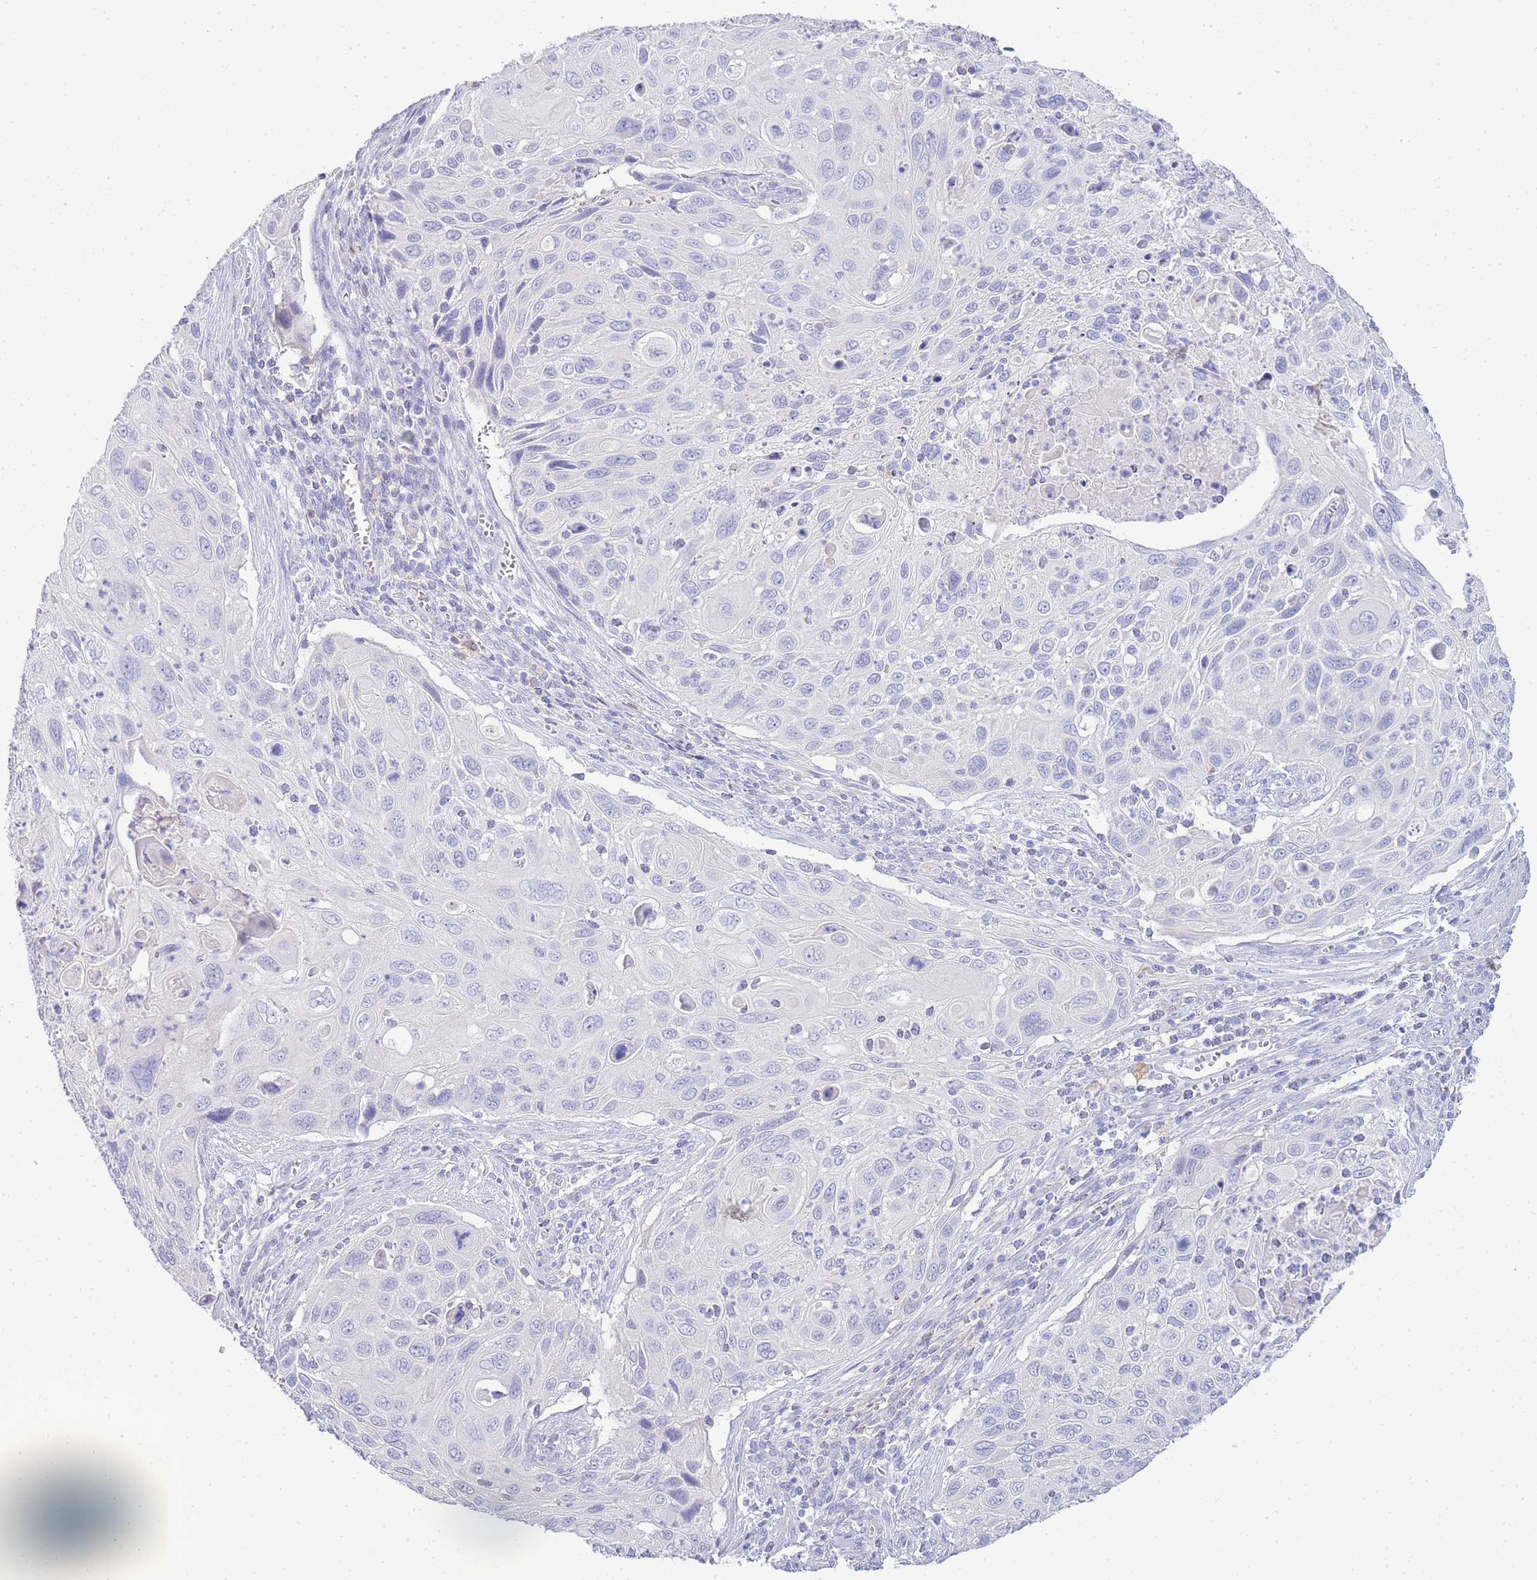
{"staining": {"intensity": "negative", "quantity": "none", "location": "none"}, "tissue": "cervical cancer", "cell_type": "Tumor cells", "image_type": "cancer", "snomed": [{"axis": "morphology", "description": "Squamous cell carcinoma, NOS"}, {"axis": "topography", "description": "Cervix"}], "caption": "Immunohistochemistry micrograph of human cervical cancer (squamous cell carcinoma) stained for a protein (brown), which displays no positivity in tumor cells.", "gene": "DPP4", "patient": {"sex": "female", "age": 70}}